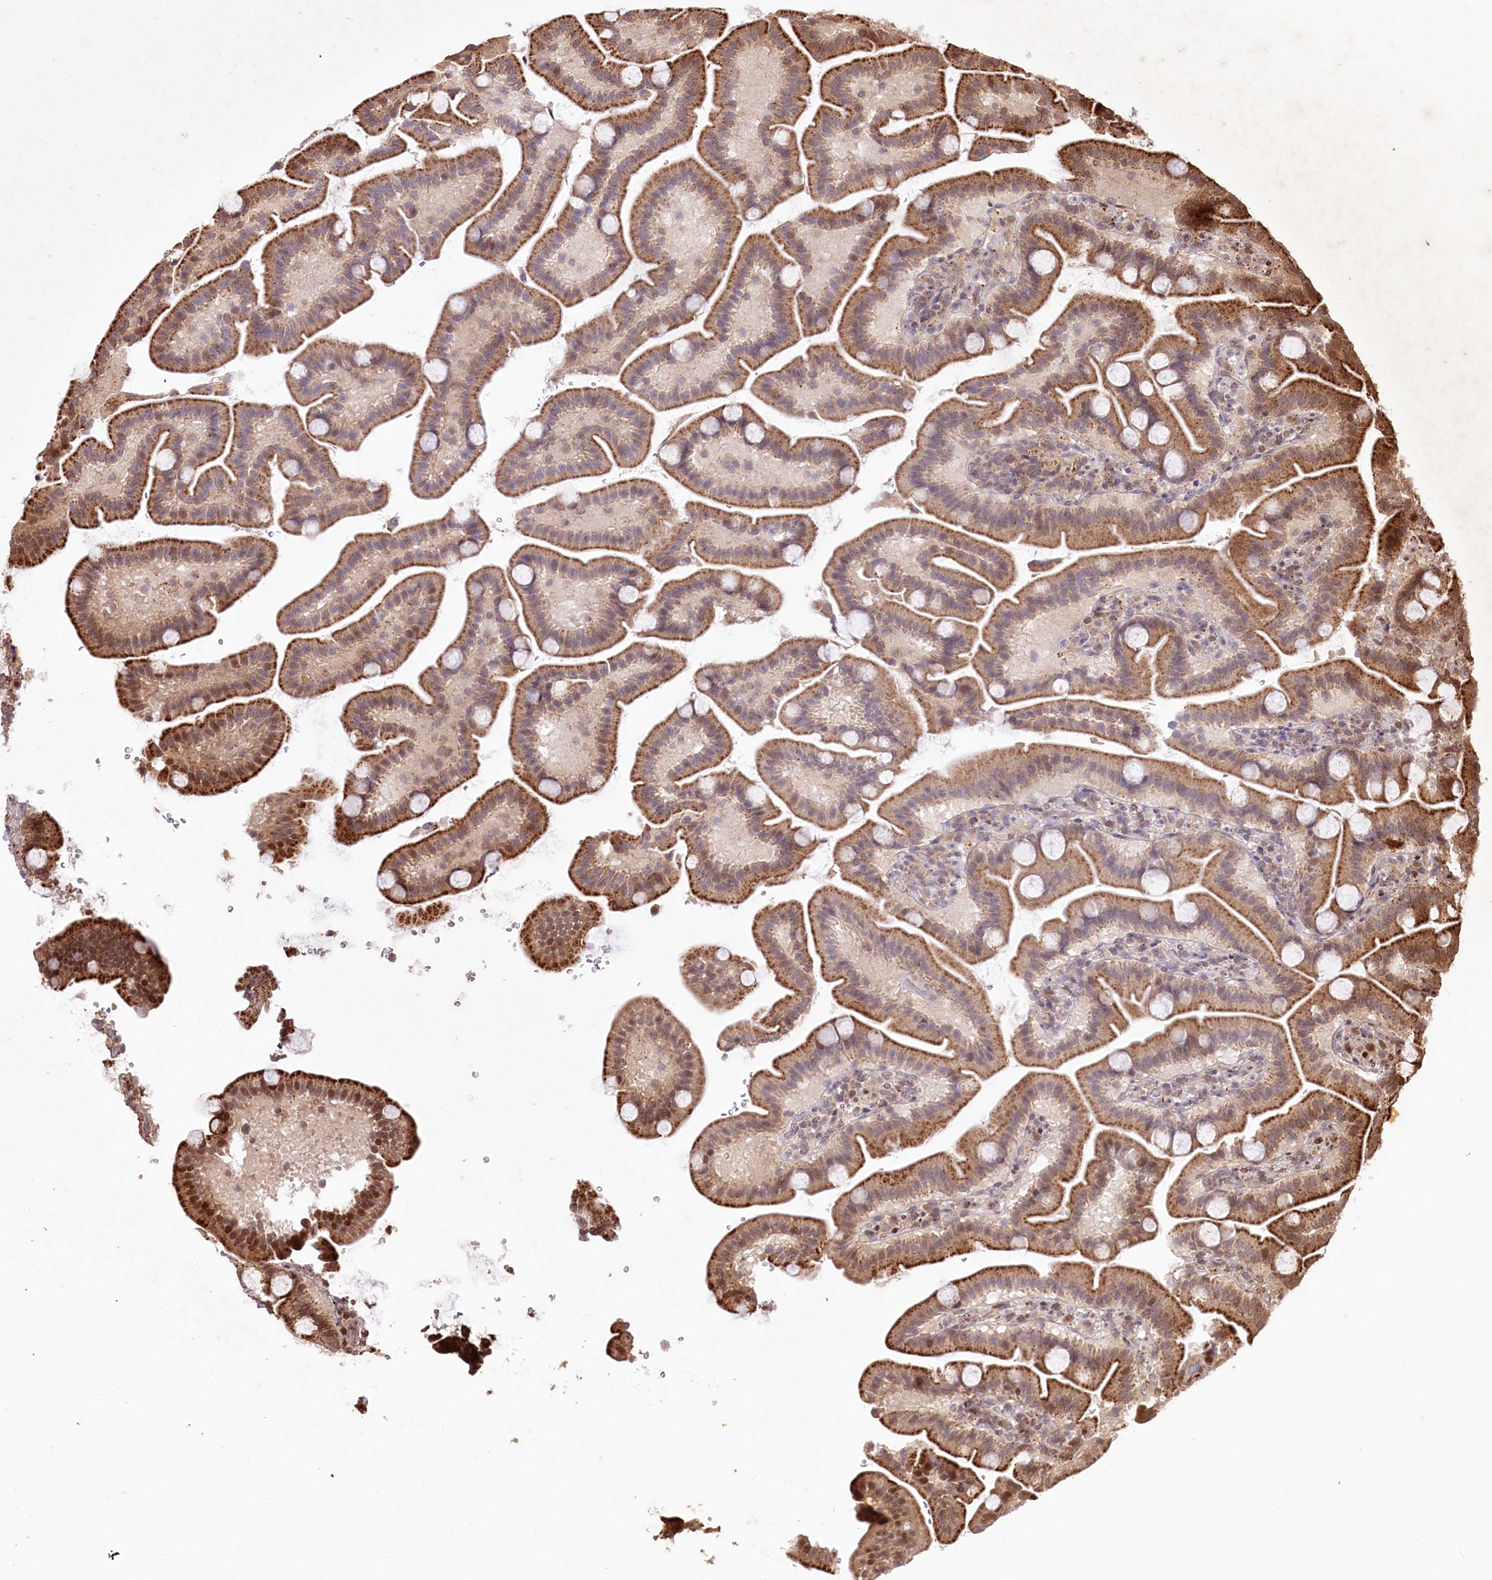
{"staining": {"intensity": "moderate", "quantity": ">75%", "location": "cytoplasmic/membranous"}, "tissue": "duodenum", "cell_type": "Glandular cells", "image_type": "normal", "snomed": [{"axis": "morphology", "description": "Normal tissue, NOS"}, {"axis": "topography", "description": "Duodenum"}], "caption": "IHC histopathology image of benign duodenum: duodenum stained using immunohistochemistry exhibits medium levels of moderate protein expression localized specifically in the cytoplasmic/membranous of glandular cells, appearing as a cytoplasmic/membranous brown color.", "gene": "ZFYVE27", "patient": {"sex": "male", "age": 55}}